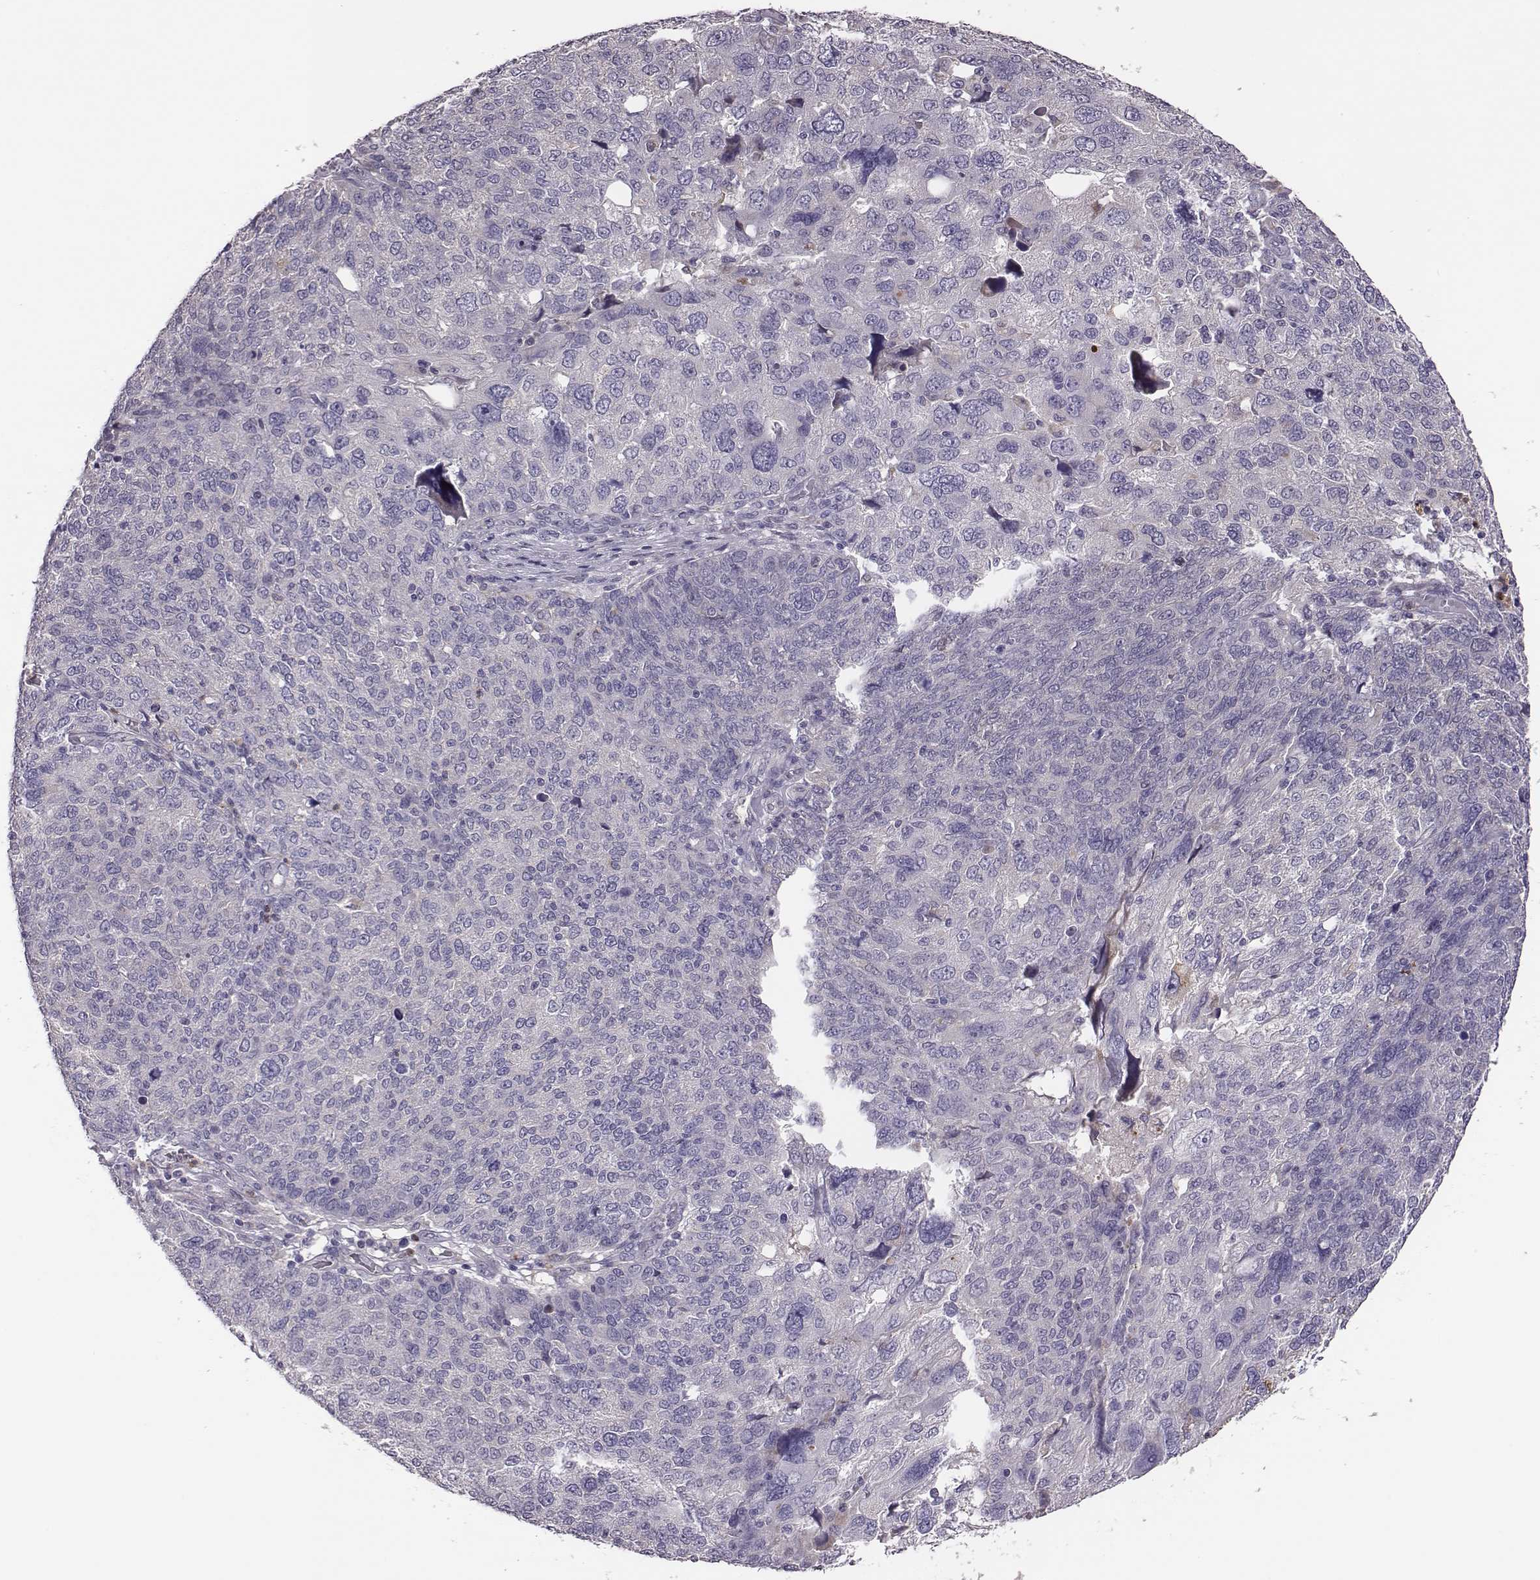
{"staining": {"intensity": "negative", "quantity": "none", "location": "none"}, "tissue": "ovarian cancer", "cell_type": "Tumor cells", "image_type": "cancer", "snomed": [{"axis": "morphology", "description": "Carcinoma, endometroid"}, {"axis": "topography", "description": "Ovary"}], "caption": "Immunohistochemistry (IHC) of endometroid carcinoma (ovarian) demonstrates no expression in tumor cells. (DAB (3,3'-diaminobenzidine) IHC with hematoxylin counter stain).", "gene": "KMO", "patient": {"sex": "female", "age": 58}}